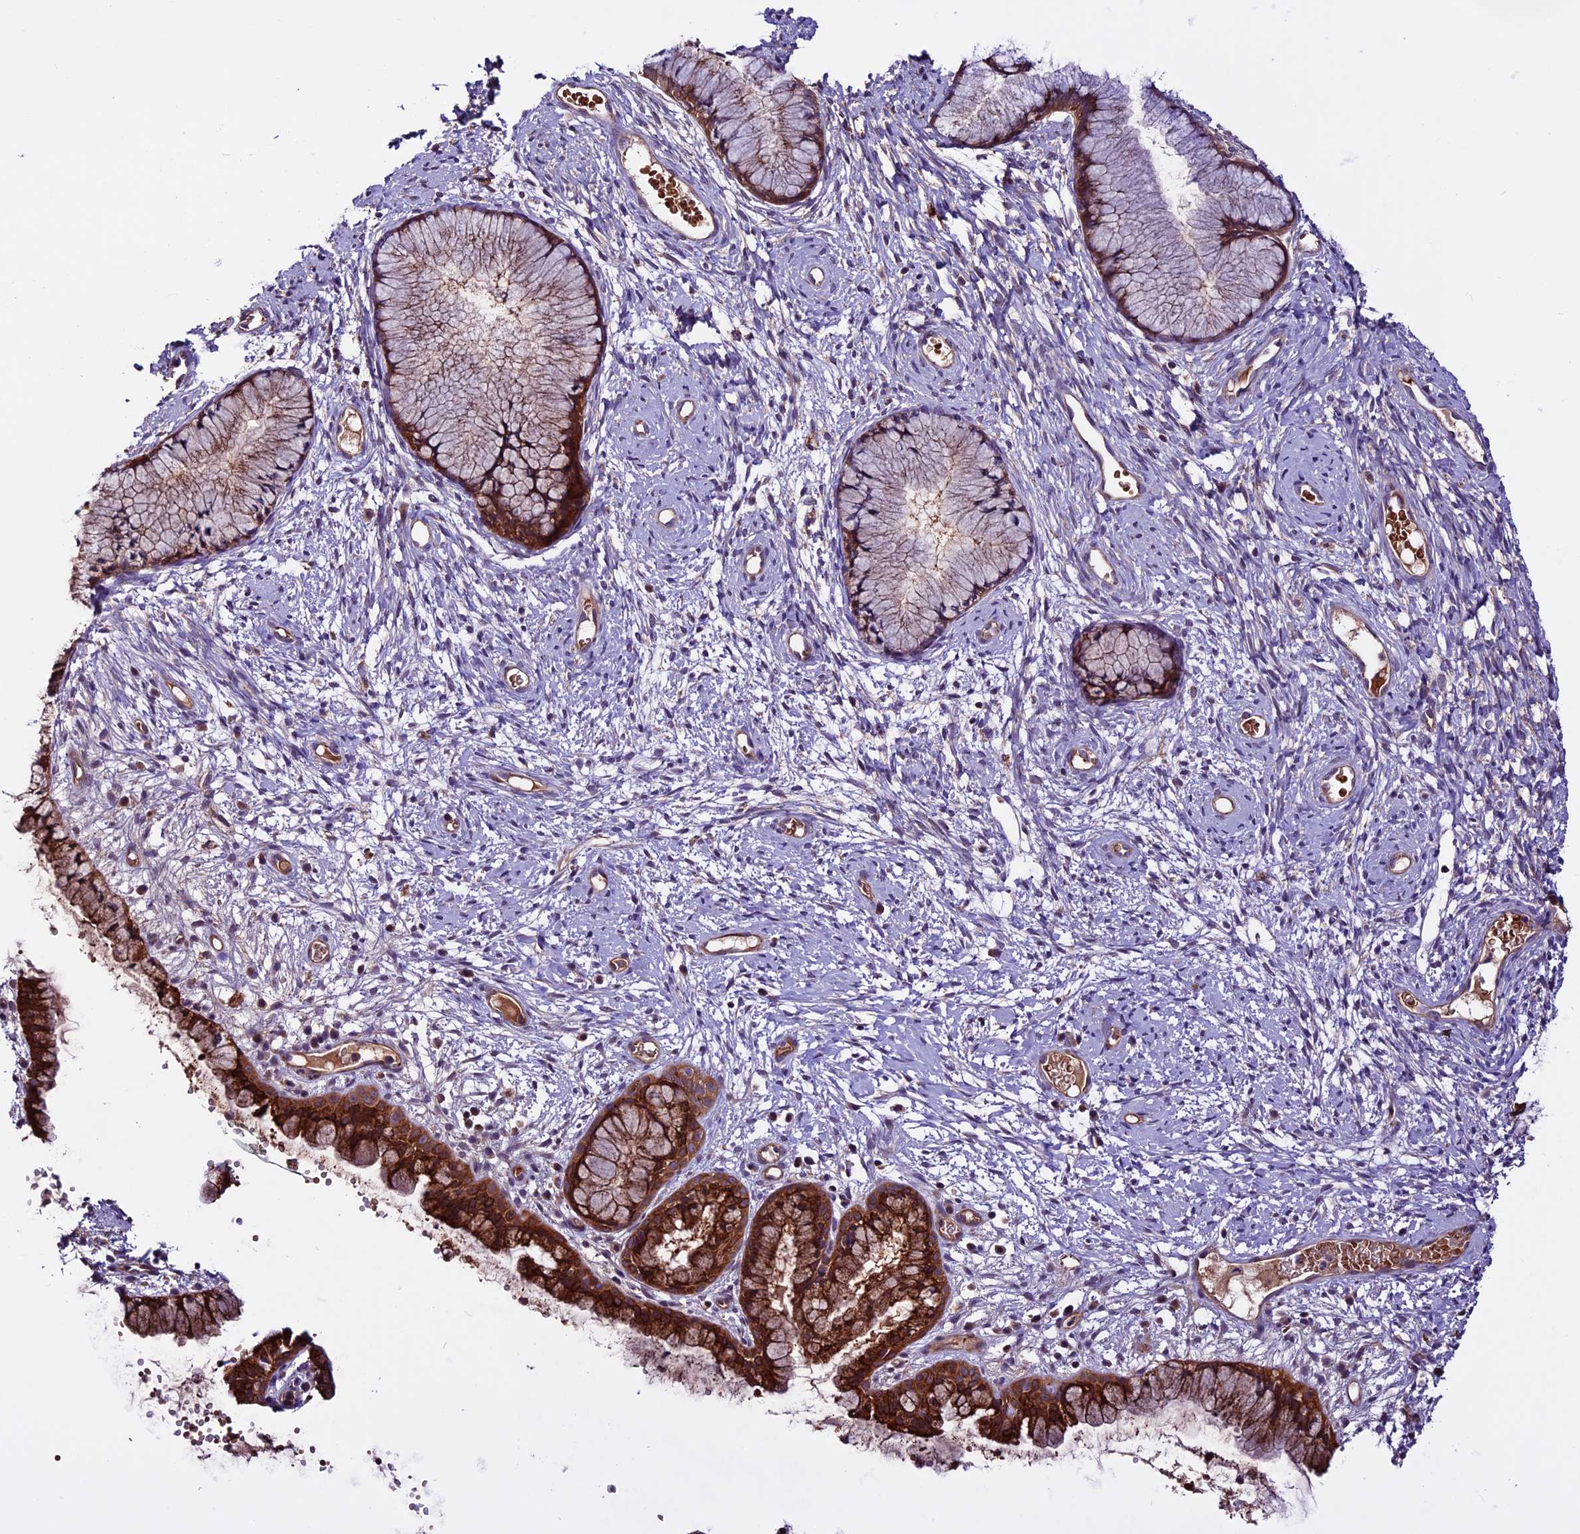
{"staining": {"intensity": "strong", "quantity": ">75%", "location": "cytoplasmic/membranous"}, "tissue": "cervix", "cell_type": "Glandular cells", "image_type": "normal", "snomed": [{"axis": "morphology", "description": "Normal tissue, NOS"}, {"axis": "topography", "description": "Cervix"}], "caption": "Protein staining by immunohistochemistry displays strong cytoplasmic/membranous positivity in approximately >75% of glandular cells in unremarkable cervix.", "gene": "RINL", "patient": {"sex": "female", "age": 42}}